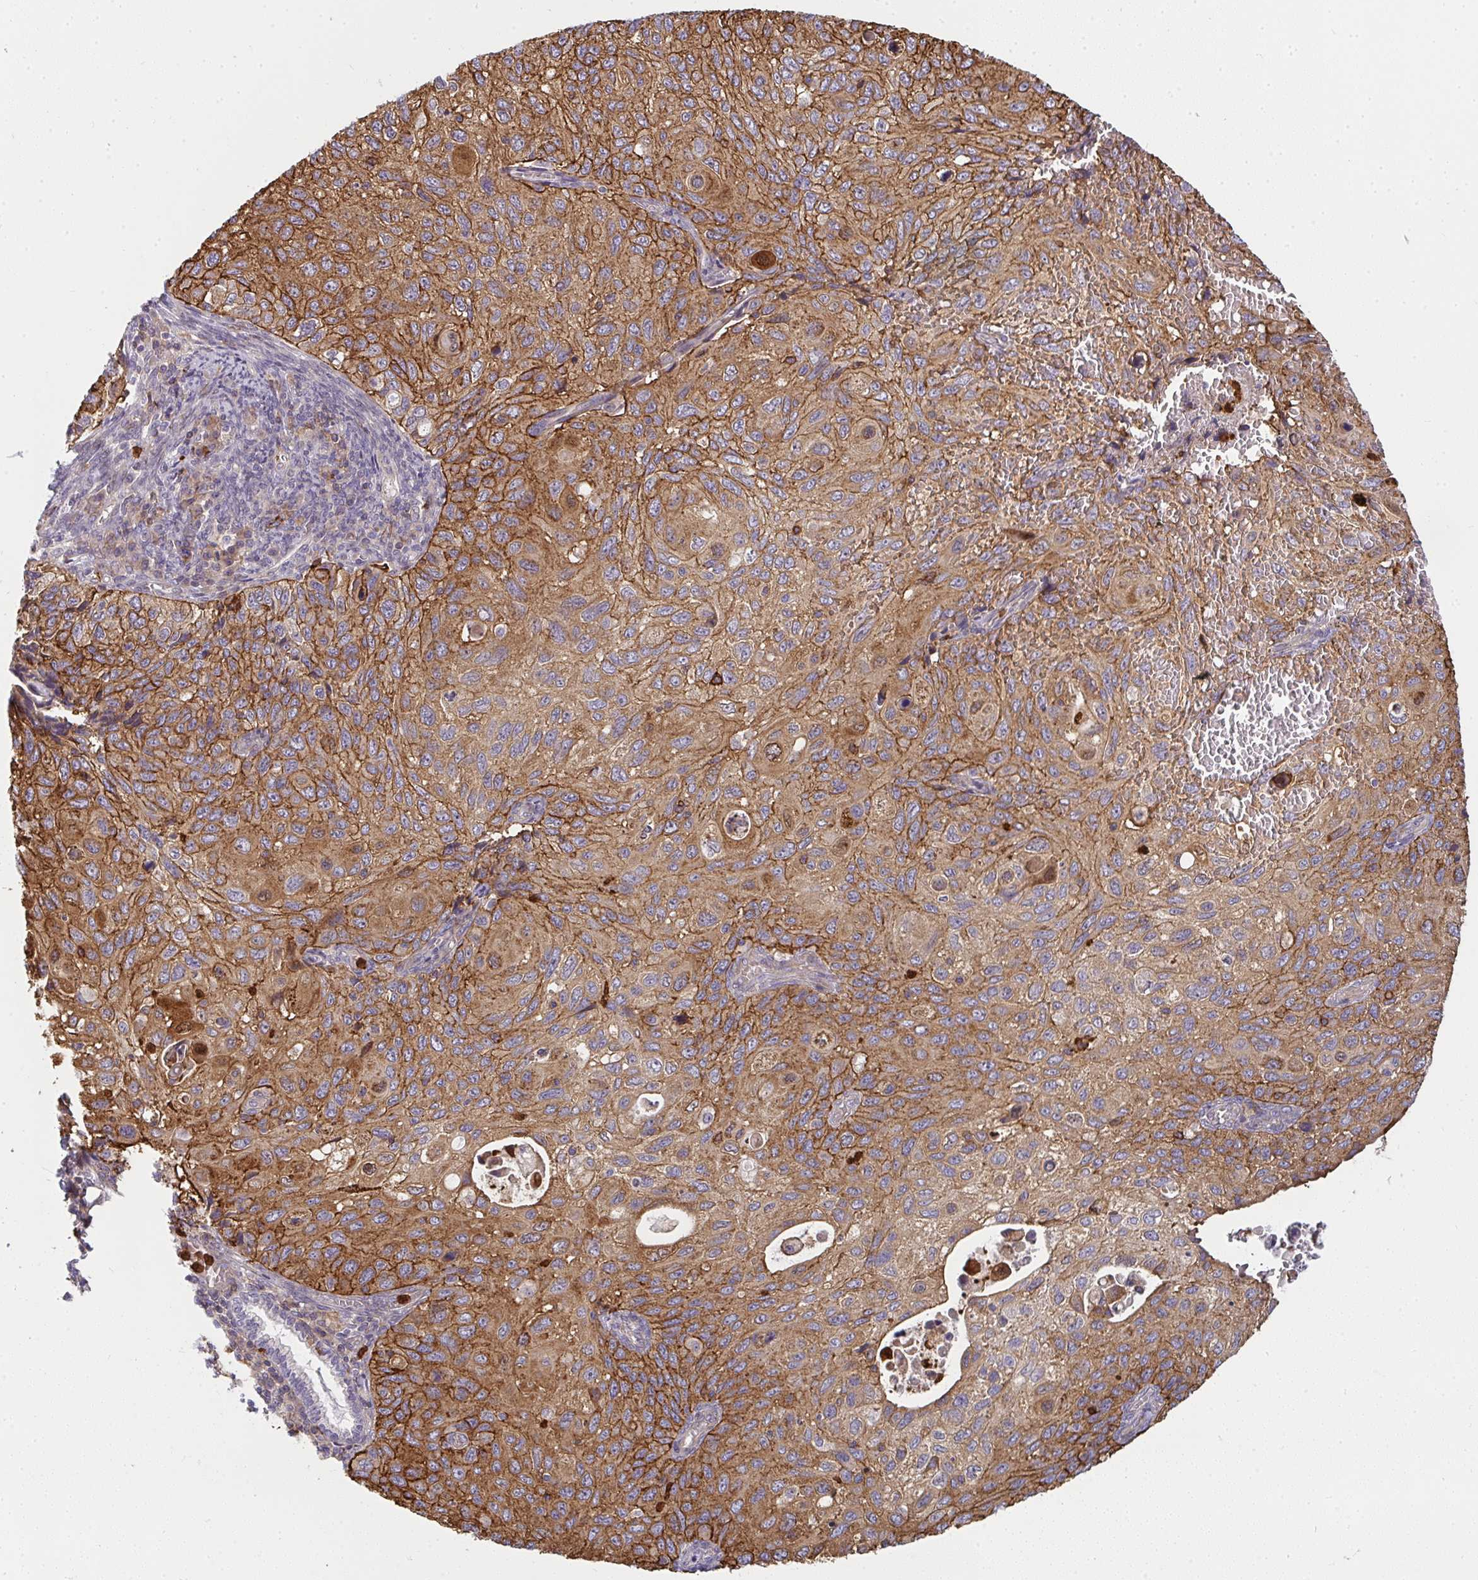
{"staining": {"intensity": "moderate", "quantity": ">75%", "location": "cytoplasmic/membranous"}, "tissue": "cervical cancer", "cell_type": "Tumor cells", "image_type": "cancer", "snomed": [{"axis": "morphology", "description": "Squamous cell carcinoma, NOS"}, {"axis": "topography", "description": "Cervix"}], "caption": "A photomicrograph of cervical cancer stained for a protein exhibits moderate cytoplasmic/membranous brown staining in tumor cells.", "gene": "CSF3R", "patient": {"sex": "female", "age": 70}}